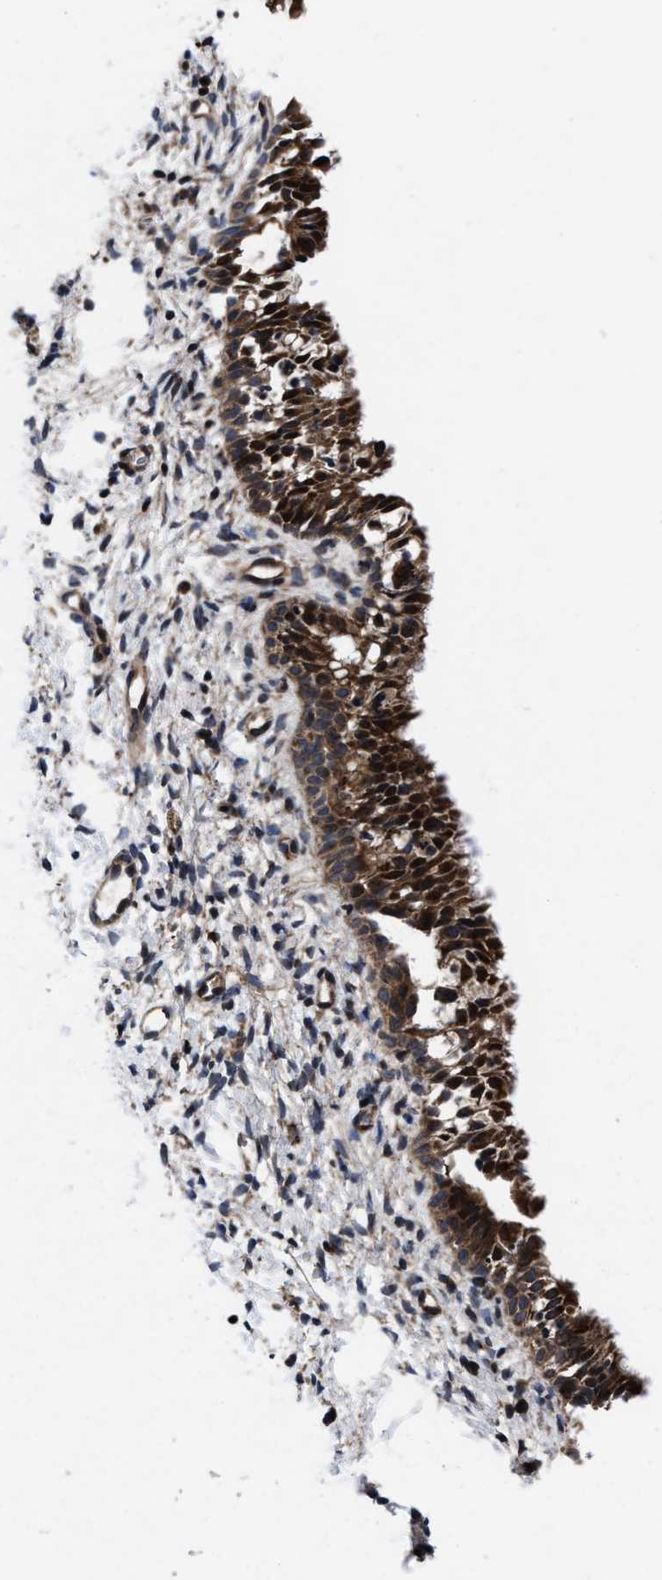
{"staining": {"intensity": "moderate", "quantity": ">75%", "location": "cytoplasmic/membranous"}, "tissue": "cervix", "cell_type": "Glandular cells", "image_type": "normal", "snomed": [{"axis": "morphology", "description": "Normal tissue, NOS"}, {"axis": "topography", "description": "Cervix"}], "caption": "Protein staining of benign cervix displays moderate cytoplasmic/membranous expression in about >75% of glandular cells. (DAB (3,3'-diaminobenzidine) IHC, brown staining for protein, blue staining for nuclei).", "gene": "MRPL50", "patient": {"sex": "female", "age": 72}}